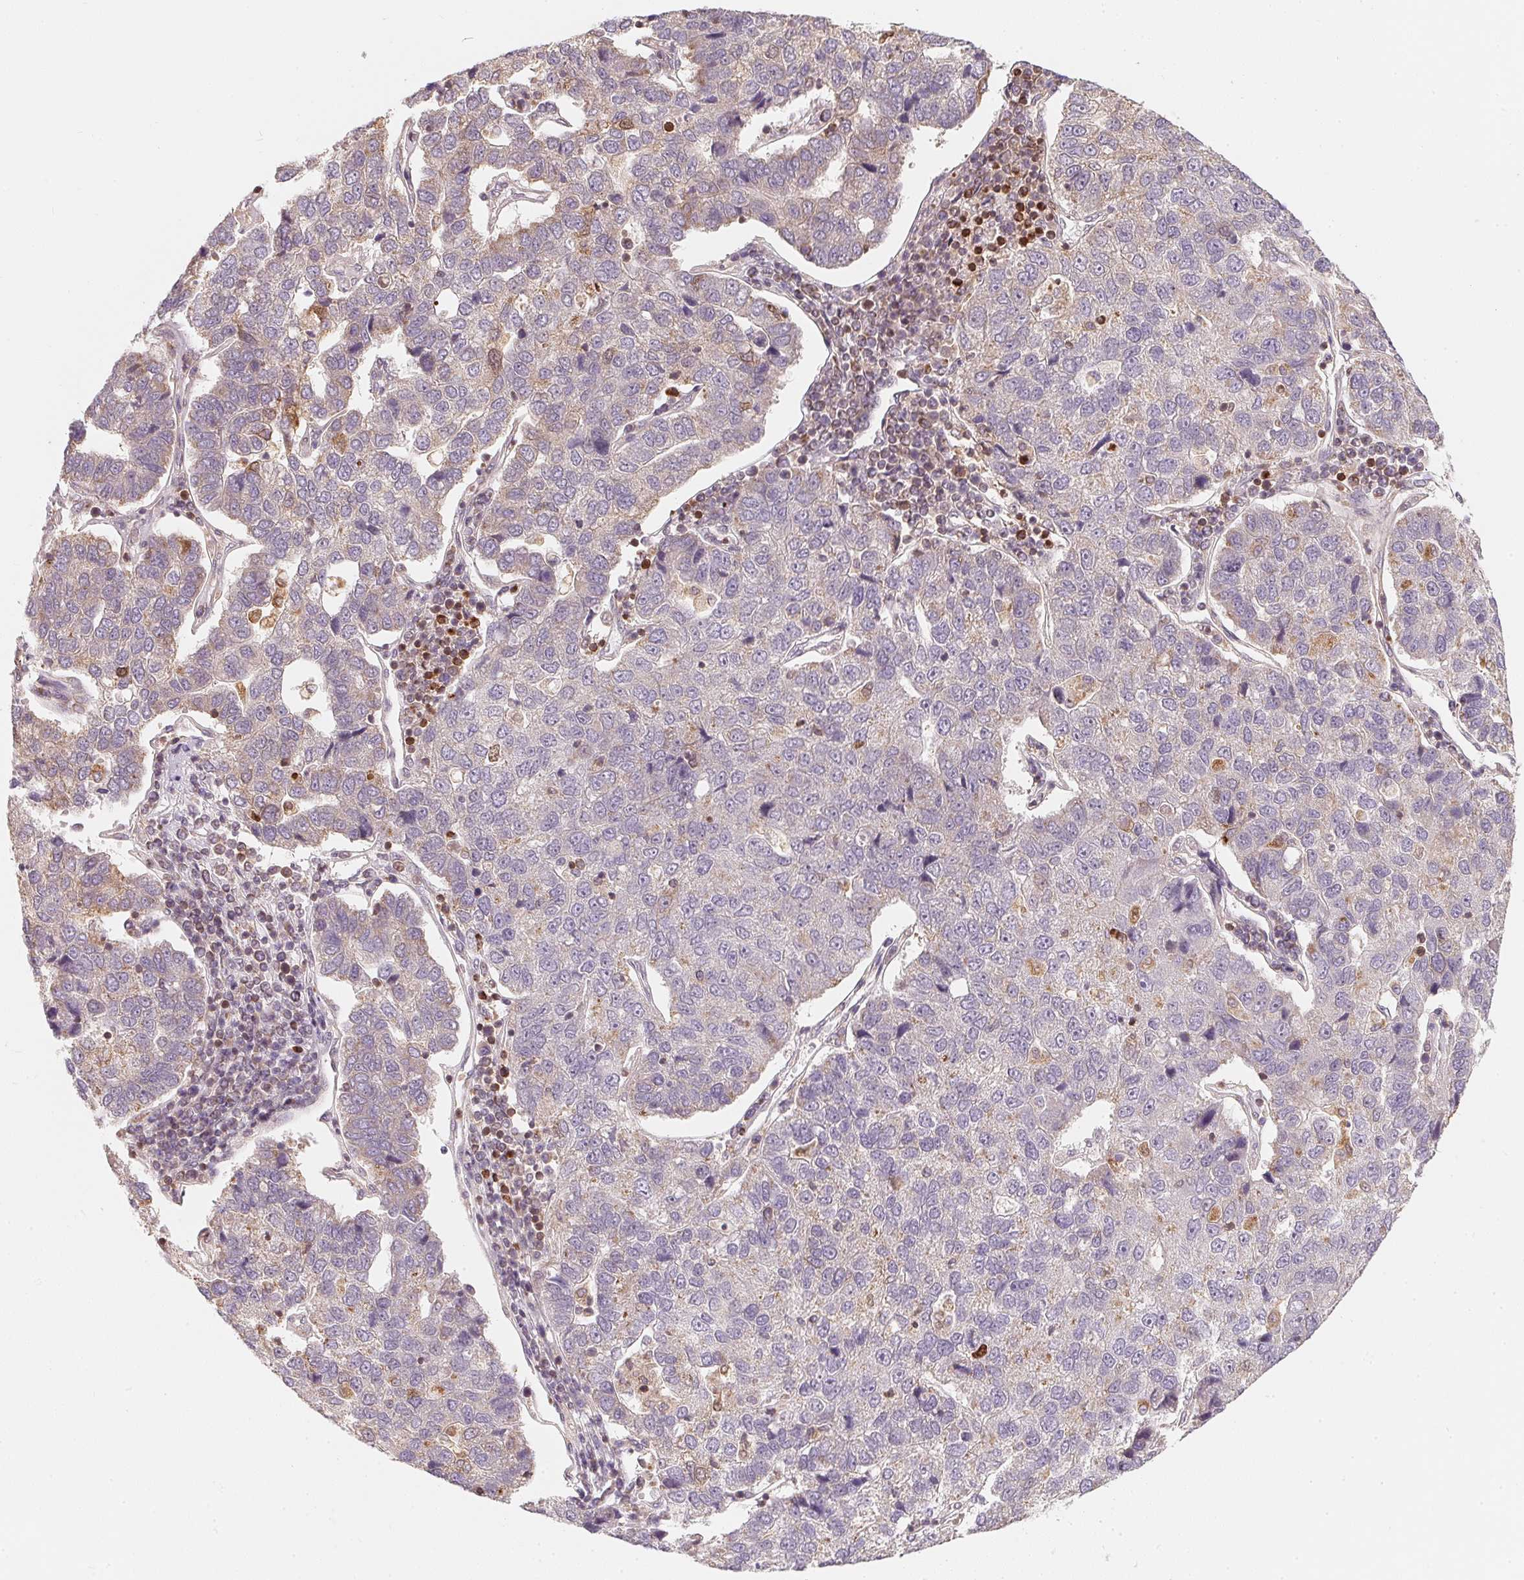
{"staining": {"intensity": "negative", "quantity": "none", "location": "none"}, "tissue": "pancreatic cancer", "cell_type": "Tumor cells", "image_type": "cancer", "snomed": [{"axis": "morphology", "description": "Adenocarcinoma, NOS"}, {"axis": "topography", "description": "Pancreas"}], "caption": "Tumor cells show no significant protein expression in pancreatic cancer (adenocarcinoma).", "gene": "ANKRD13A", "patient": {"sex": "female", "age": 61}}